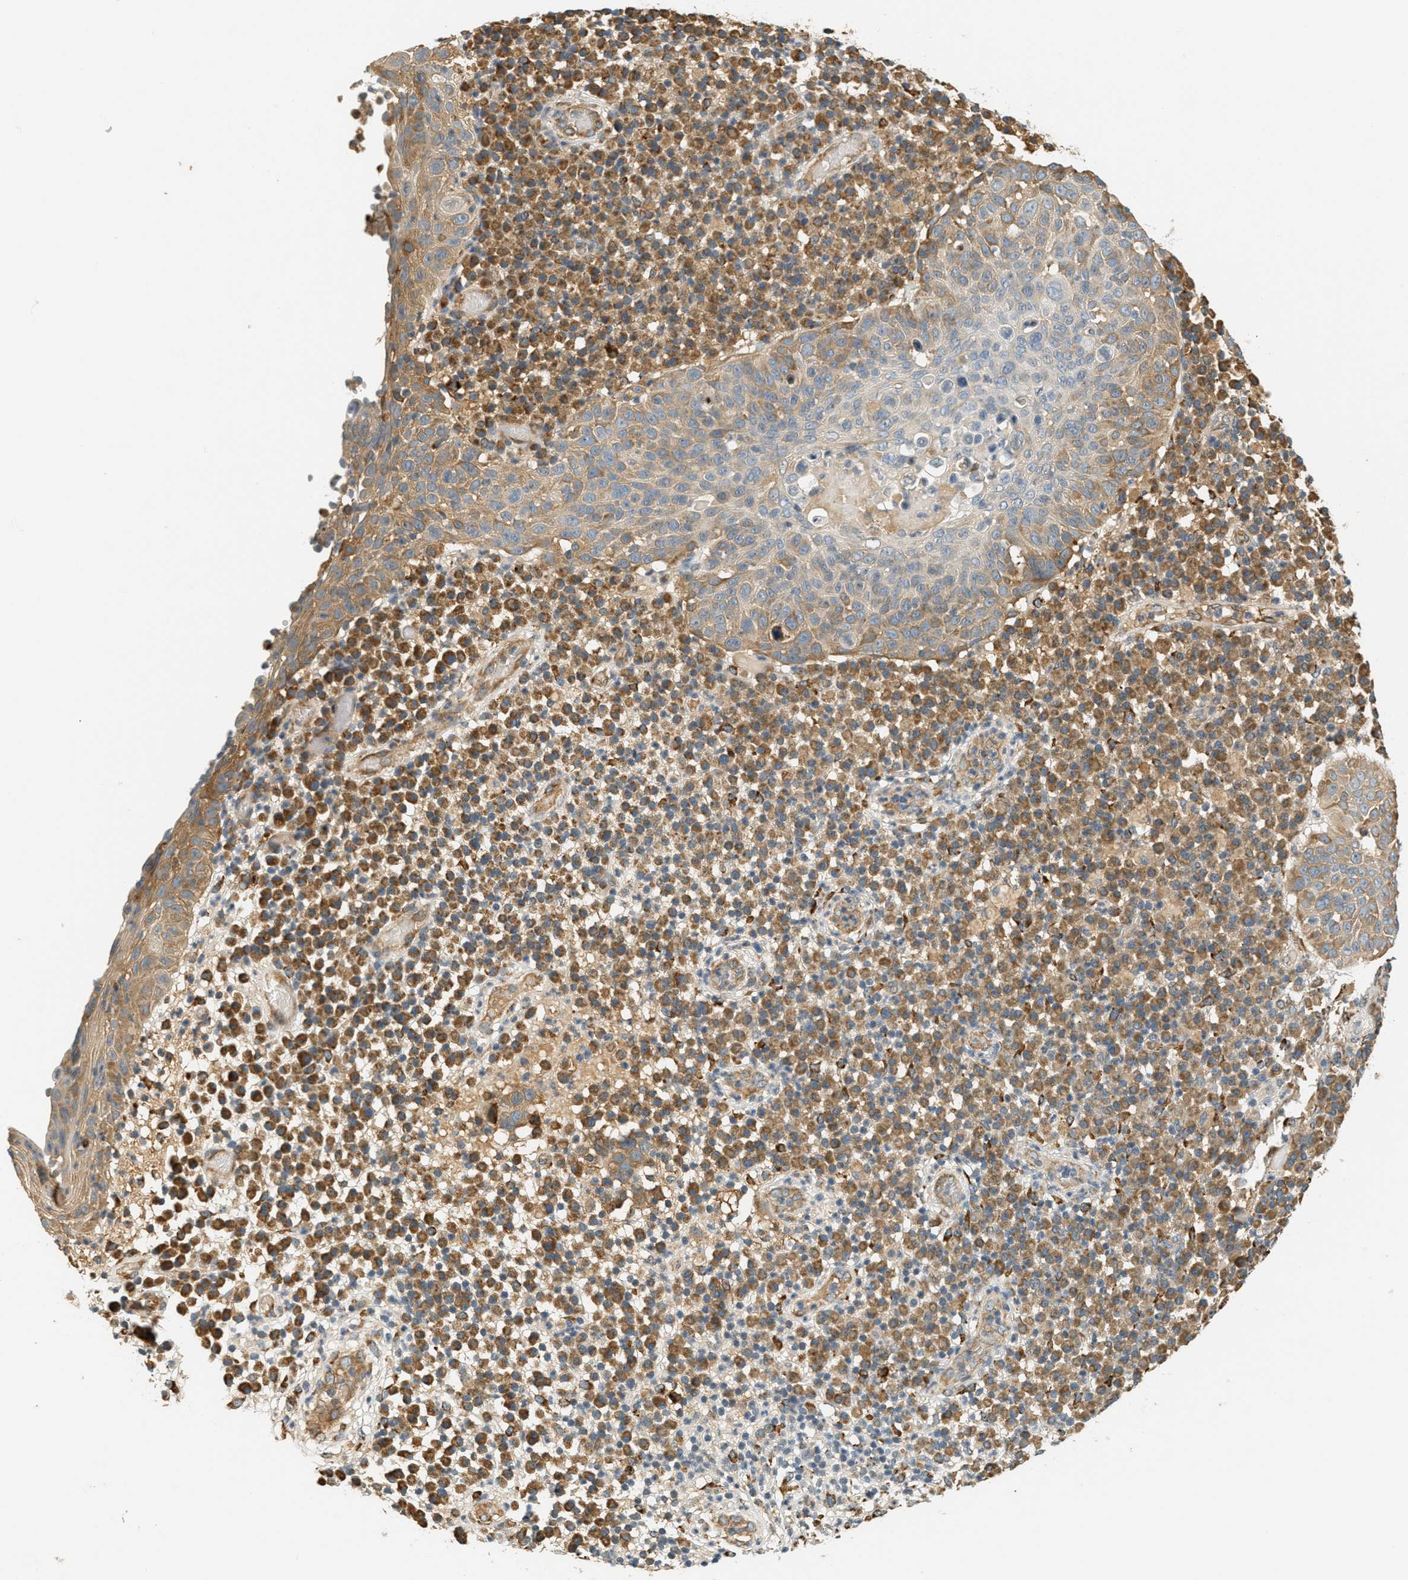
{"staining": {"intensity": "weak", "quantity": "25%-75%", "location": "cytoplasmic/membranous"}, "tissue": "skin cancer", "cell_type": "Tumor cells", "image_type": "cancer", "snomed": [{"axis": "morphology", "description": "Squamous cell carcinoma in situ, NOS"}, {"axis": "morphology", "description": "Squamous cell carcinoma, NOS"}, {"axis": "topography", "description": "Skin"}], "caption": "Weak cytoplasmic/membranous positivity is seen in about 25%-75% of tumor cells in skin squamous cell carcinoma in situ.", "gene": "PDK1", "patient": {"sex": "male", "age": 93}}